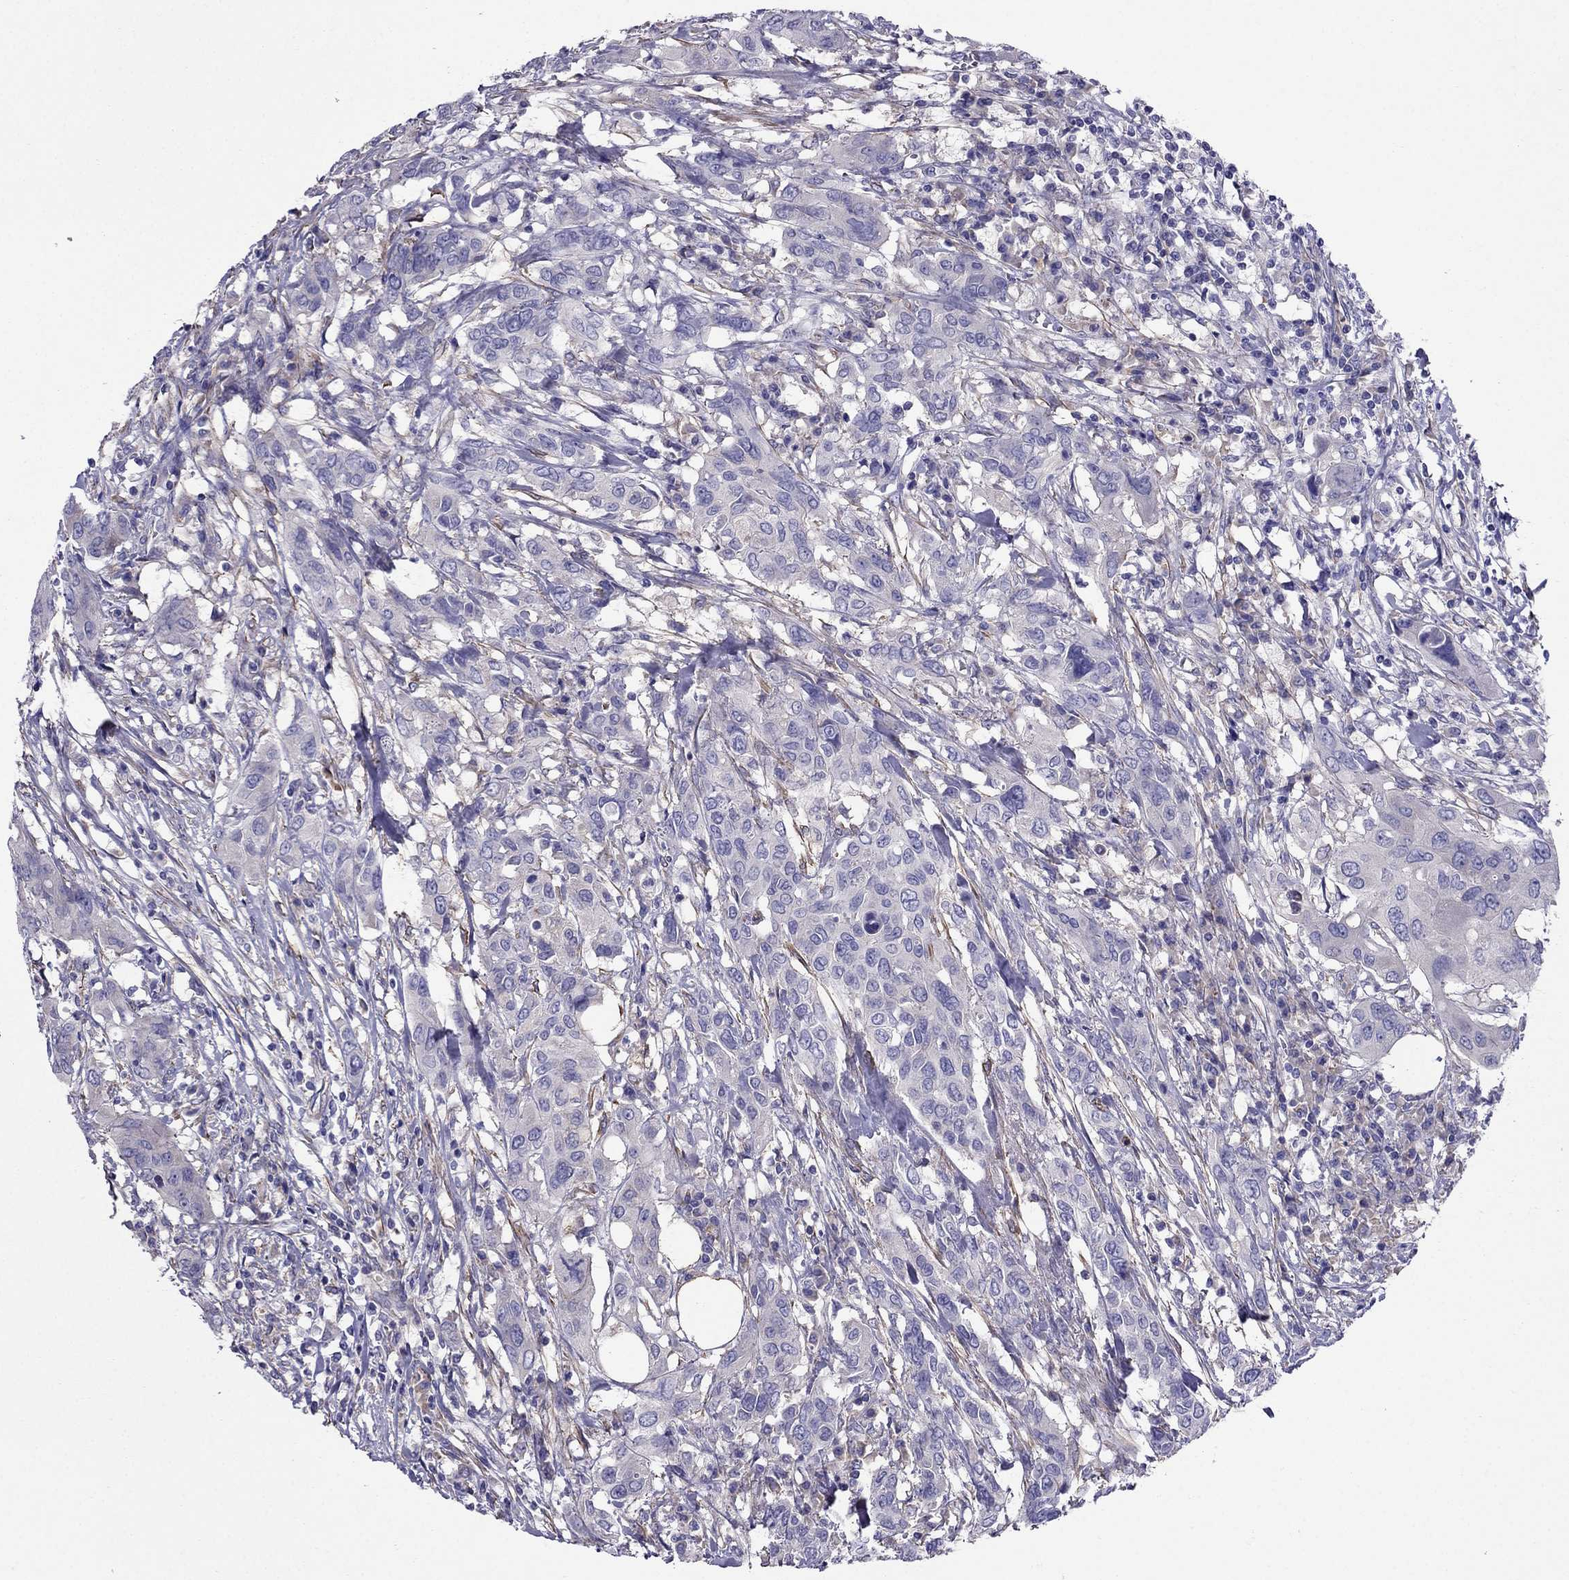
{"staining": {"intensity": "negative", "quantity": "none", "location": "none"}, "tissue": "urothelial cancer", "cell_type": "Tumor cells", "image_type": "cancer", "snomed": [{"axis": "morphology", "description": "Urothelial carcinoma, NOS"}, {"axis": "morphology", "description": "Urothelial carcinoma, High grade"}, {"axis": "topography", "description": "Urinary bladder"}], "caption": "Tumor cells are negative for protein expression in human urothelial carcinoma (high-grade). The staining was performed using DAB to visualize the protein expression in brown, while the nuclei were stained in blue with hematoxylin (Magnification: 20x).", "gene": "GPR50", "patient": {"sex": "male", "age": 63}}